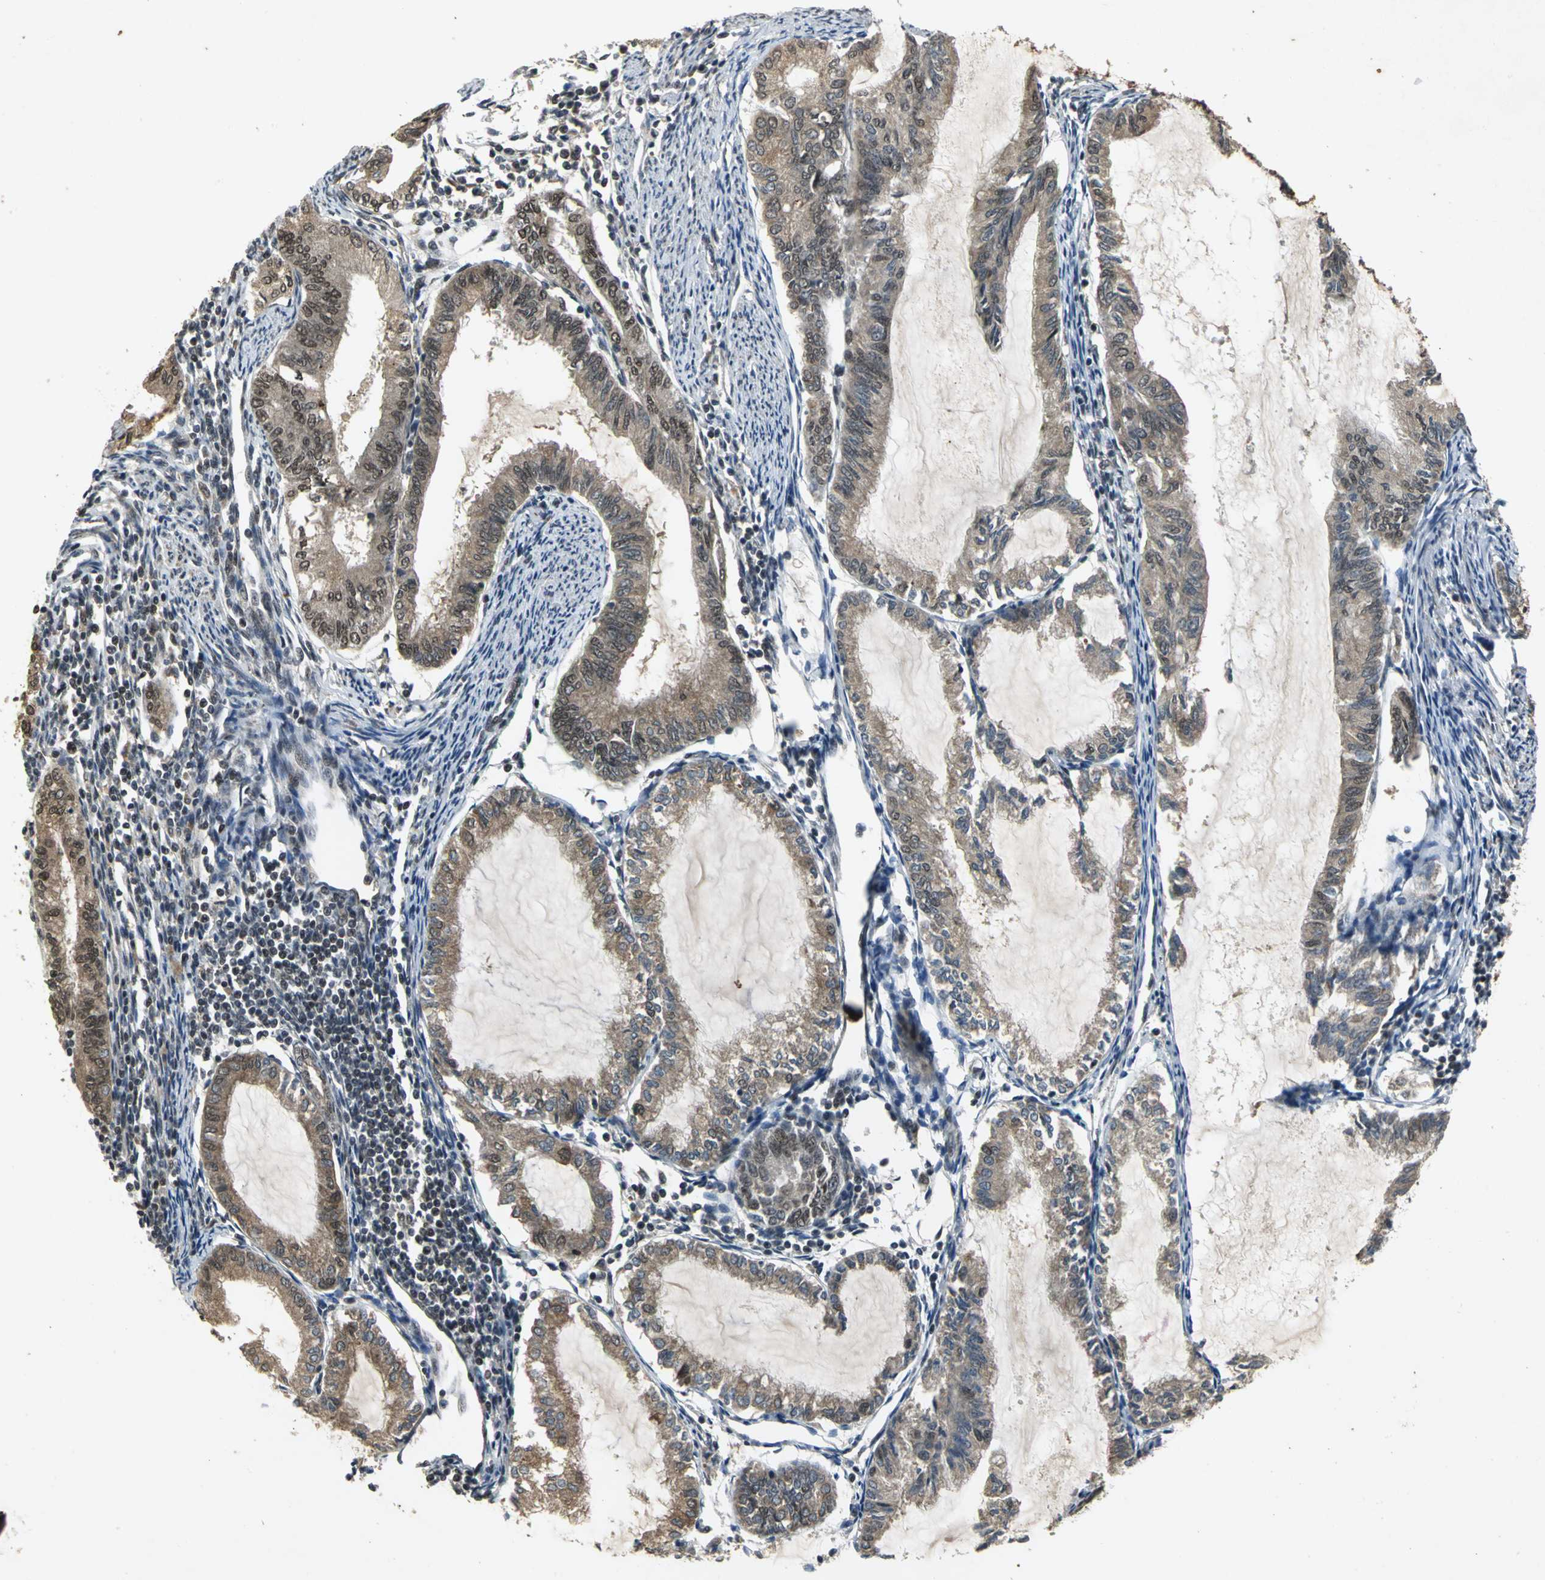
{"staining": {"intensity": "moderate", "quantity": ">75%", "location": "cytoplasmic/membranous"}, "tissue": "endometrial cancer", "cell_type": "Tumor cells", "image_type": "cancer", "snomed": [{"axis": "morphology", "description": "Adenocarcinoma, NOS"}, {"axis": "topography", "description": "Endometrium"}], "caption": "Immunohistochemical staining of endometrial adenocarcinoma shows medium levels of moderate cytoplasmic/membranous staining in about >75% of tumor cells.", "gene": "NOTCH3", "patient": {"sex": "female", "age": 86}}